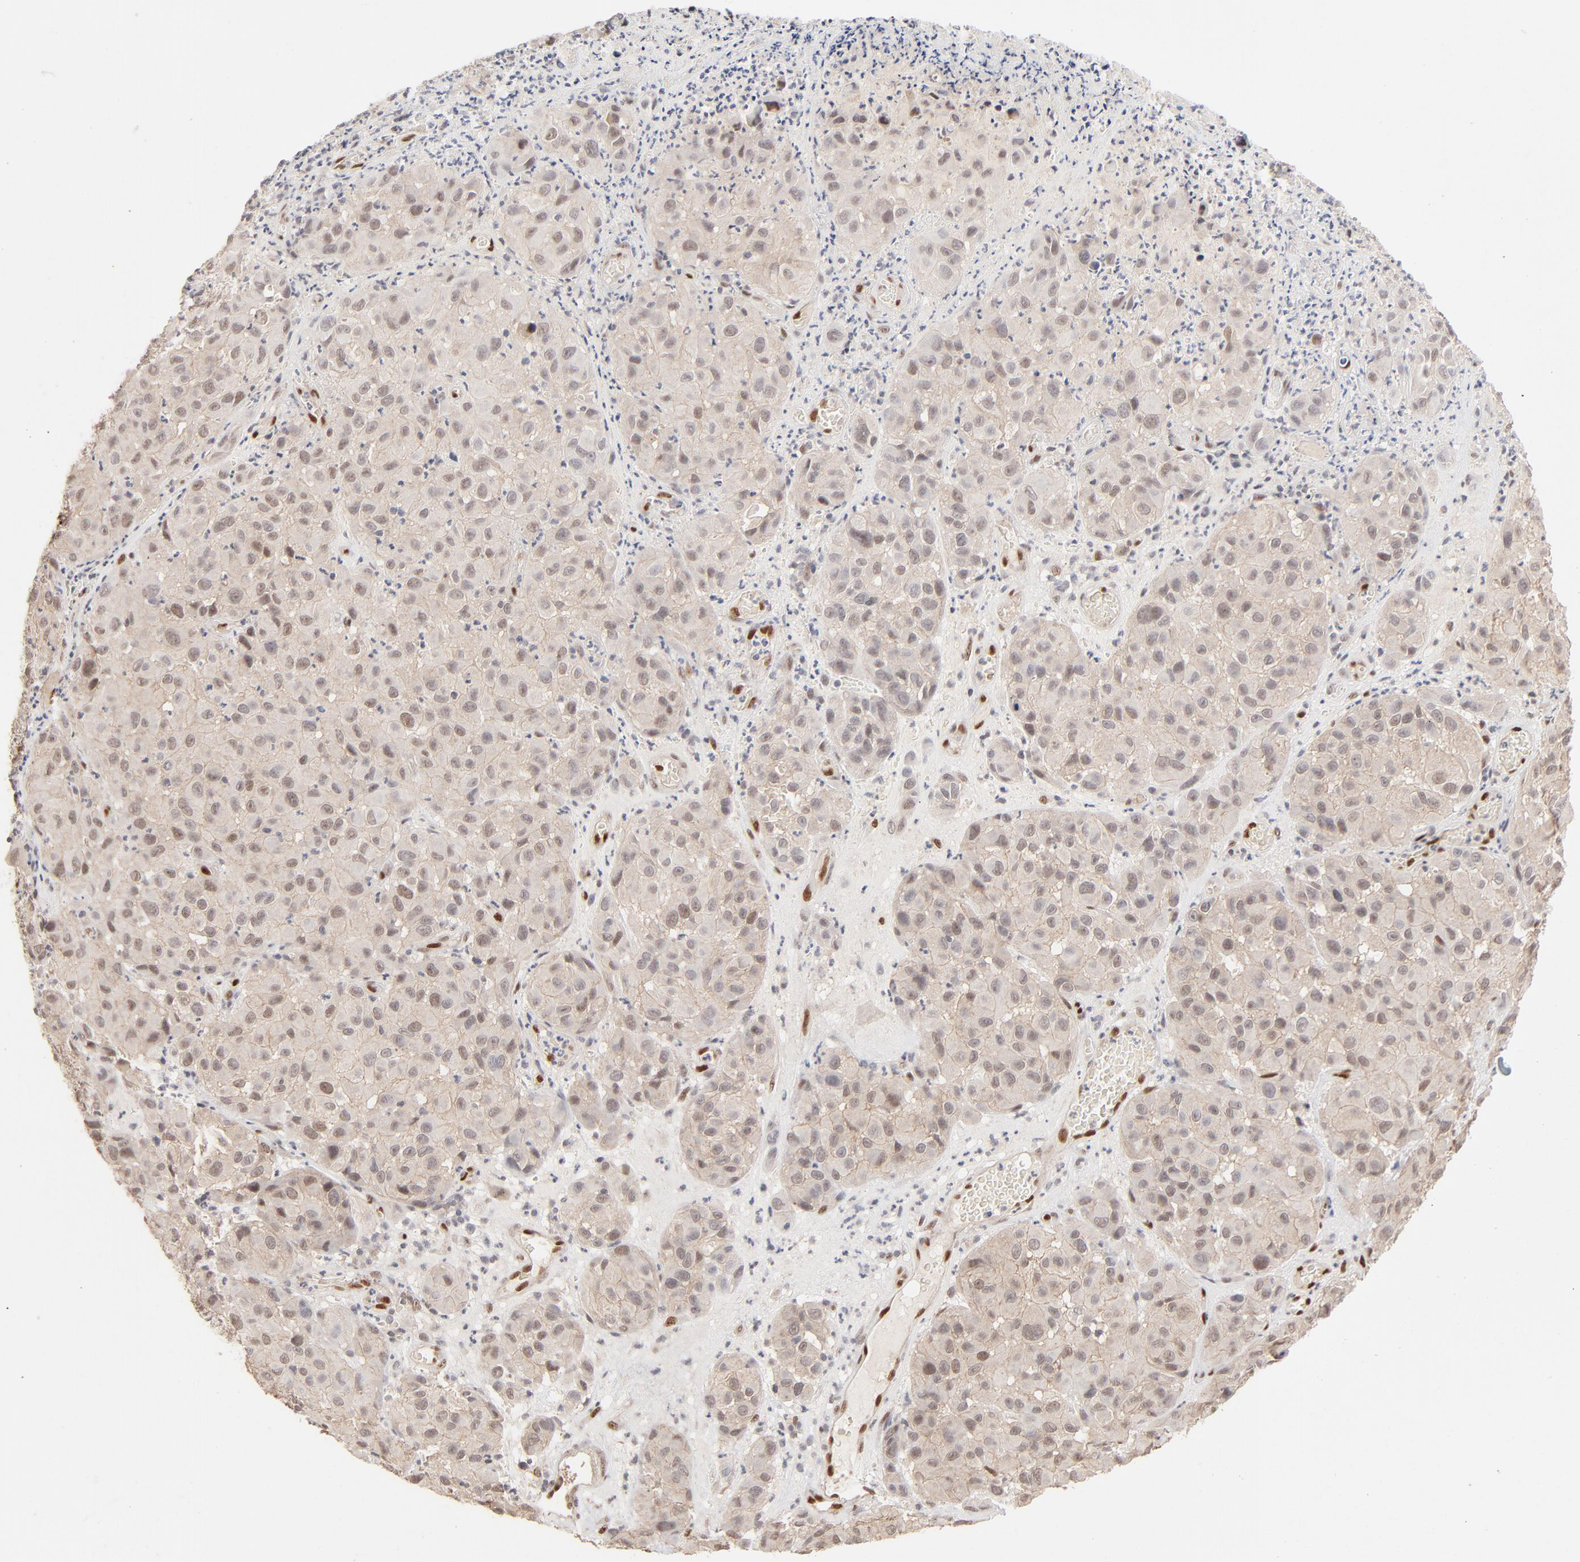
{"staining": {"intensity": "weak", "quantity": ">75%", "location": "cytoplasmic/membranous,nuclear"}, "tissue": "melanoma", "cell_type": "Tumor cells", "image_type": "cancer", "snomed": [{"axis": "morphology", "description": "Malignant melanoma, NOS"}, {"axis": "topography", "description": "Skin"}], "caption": "This is an image of immunohistochemistry staining of melanoma, which shows weak staining in the cytoplasmic/membranous and nuclear of tumor cells.", "gene": "NFIB", "patient": {"sex": "female", "age": 21}}